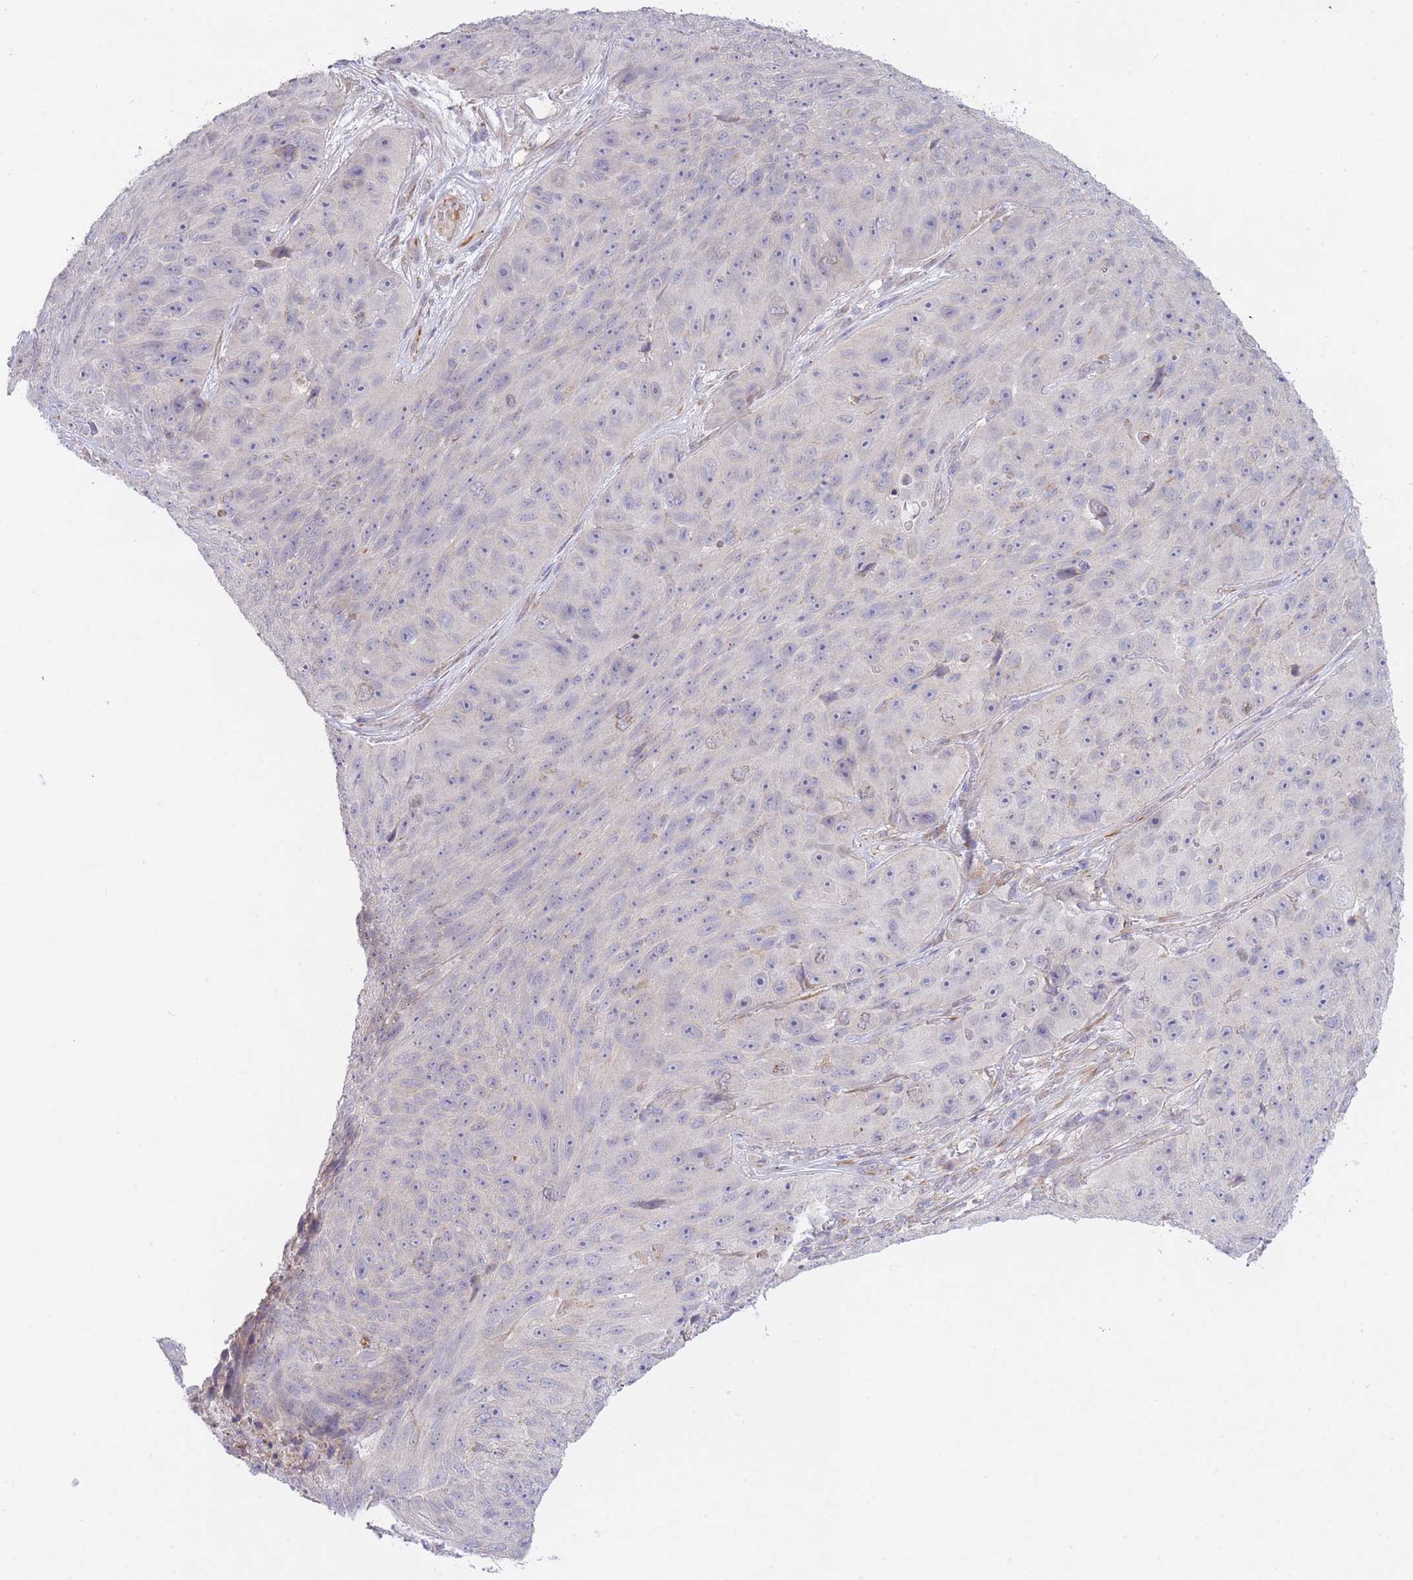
{"staining": {"intensity": "negative", "quantity": "none", "location": "none"}, "tissue": "skin cancer", "cell_type": "Tumor cells", "image_type": "cancer", "snomed": [{"axis": "morphology", "description": "Squamous cell carcinoma, NOS"}, {"axis": "topography", "description": "Skin"}], "caption": "Image shows no protein expression in tumor cells of skin cancer (squamous cell carcinoma) tissue. (DAB immunohistochemistry (IHC), high magnification).", "gene": "CTBP1", "patient": {"sex": "female", "age": 87}}